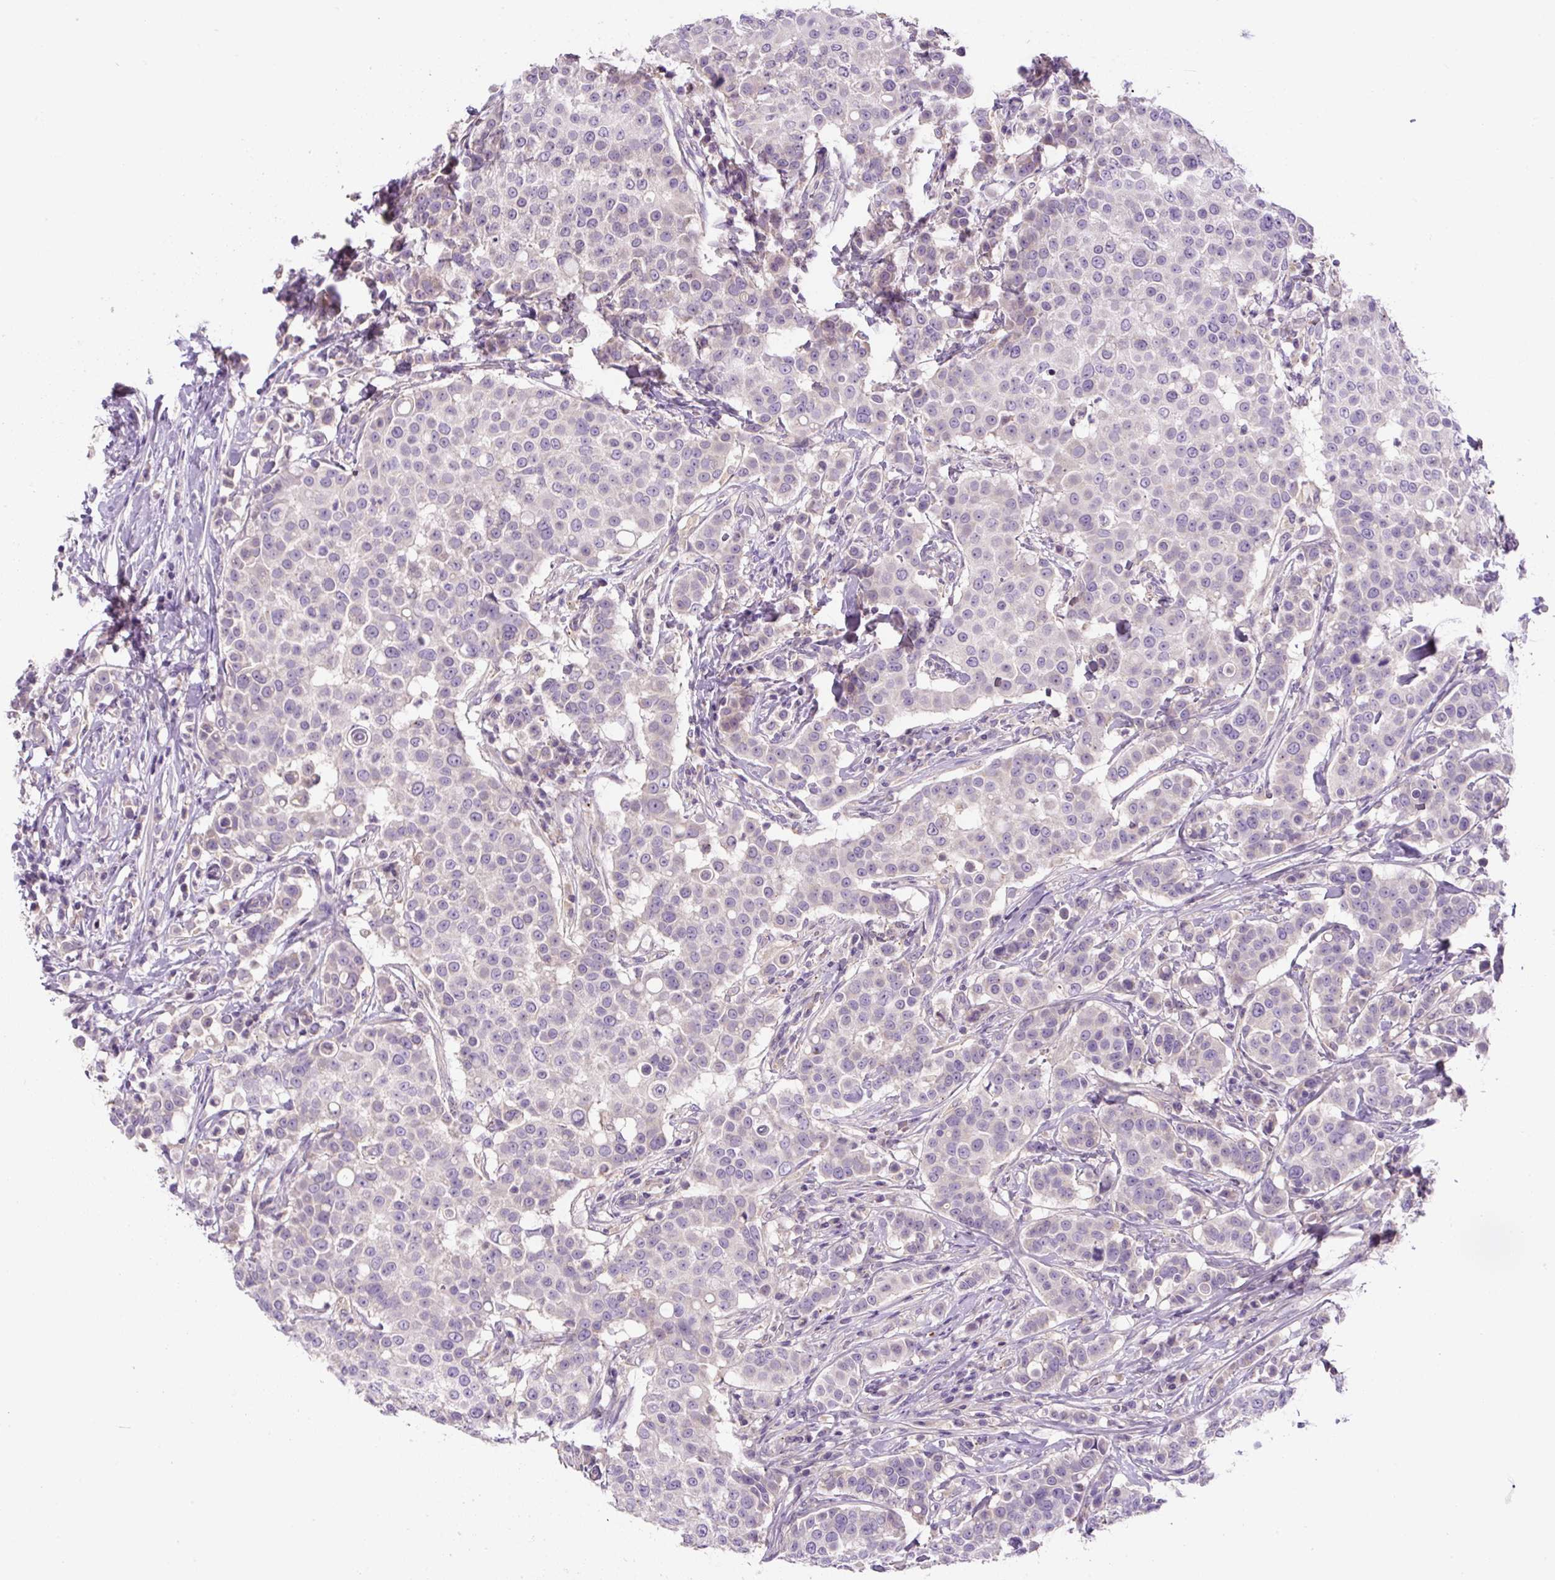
{"staining": {"intensity": "negative", "quantity": "none", "location": "none"}, "tissue": "breast cancer", "cell_type": "Tumor cells", "image_type": "cancer", "snomed": [{"axis": "morphology", "description": "Duct carcinoma"}, {"axis": "topography", "description": "Breast"}], "caption": "Breast cancer (invasive ductal carcinoma) was stained to show a protein in brown. There is no significant staining in tumor cells.", "gene": "UBL3", "patient": {"sex": "female", "age": 27}}